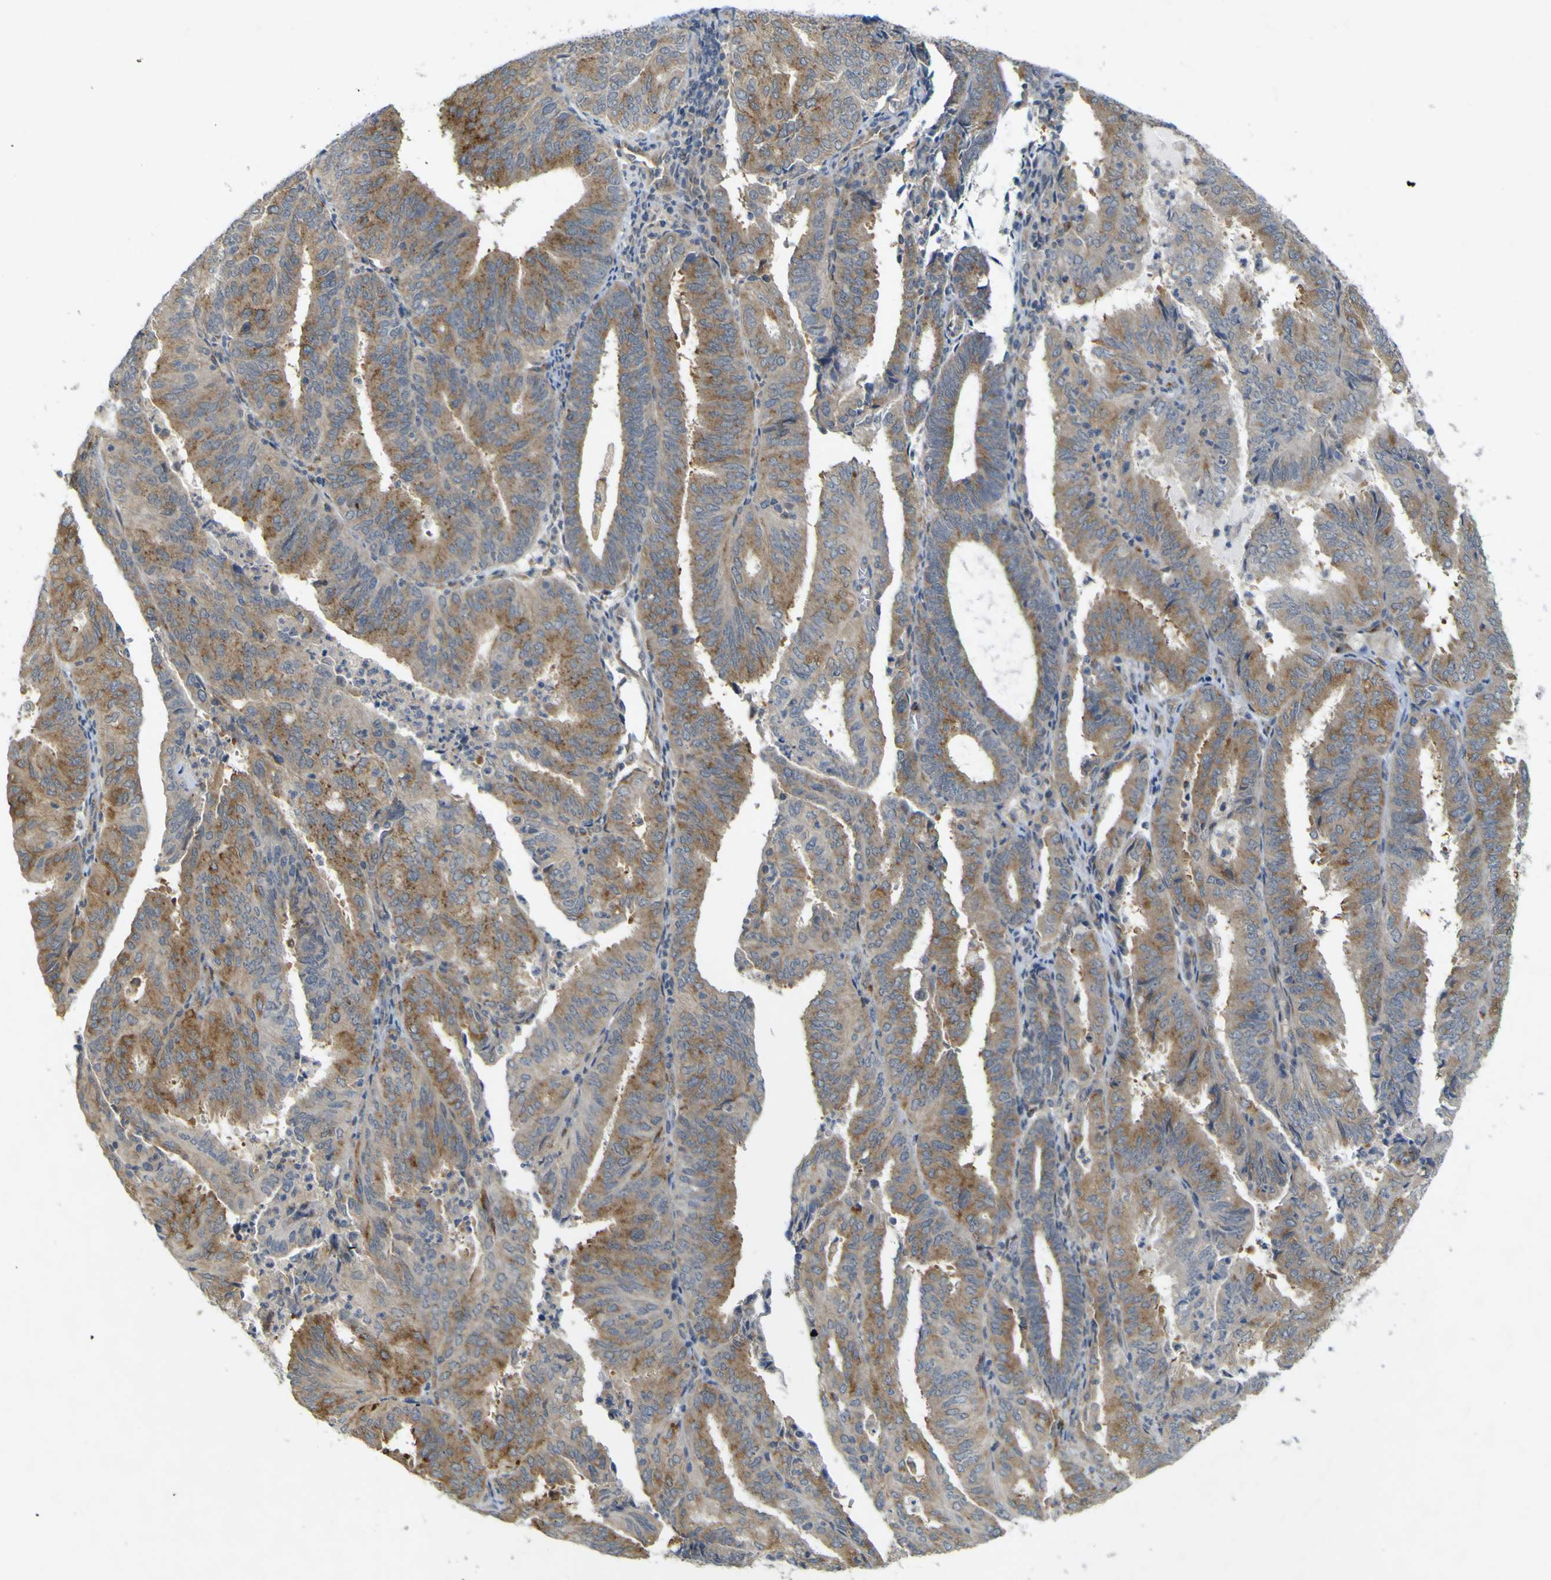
{"staining": {"intensity": "weak", "quantity": "25%-75%", "location": "cytoplasmic/membranous"}, "tissue": "endometrial cancer", "cell_type": "Tumor cells", "image_type": "cancer", "snomed": [{"axis": "morphology", "description": "Adenocarcinoma, NOS"}, {"axis": "topography", "description": "Uterus"}], "caption": "Brown immunohistochemical staining in endometrial adenocarcinoma demonstrates weak cytoplasmic/membranous positivity in approximately 25%-75% of tumor cells.", "gene": "IGF2R", "patient": {"sex": "female", "age": 60}}